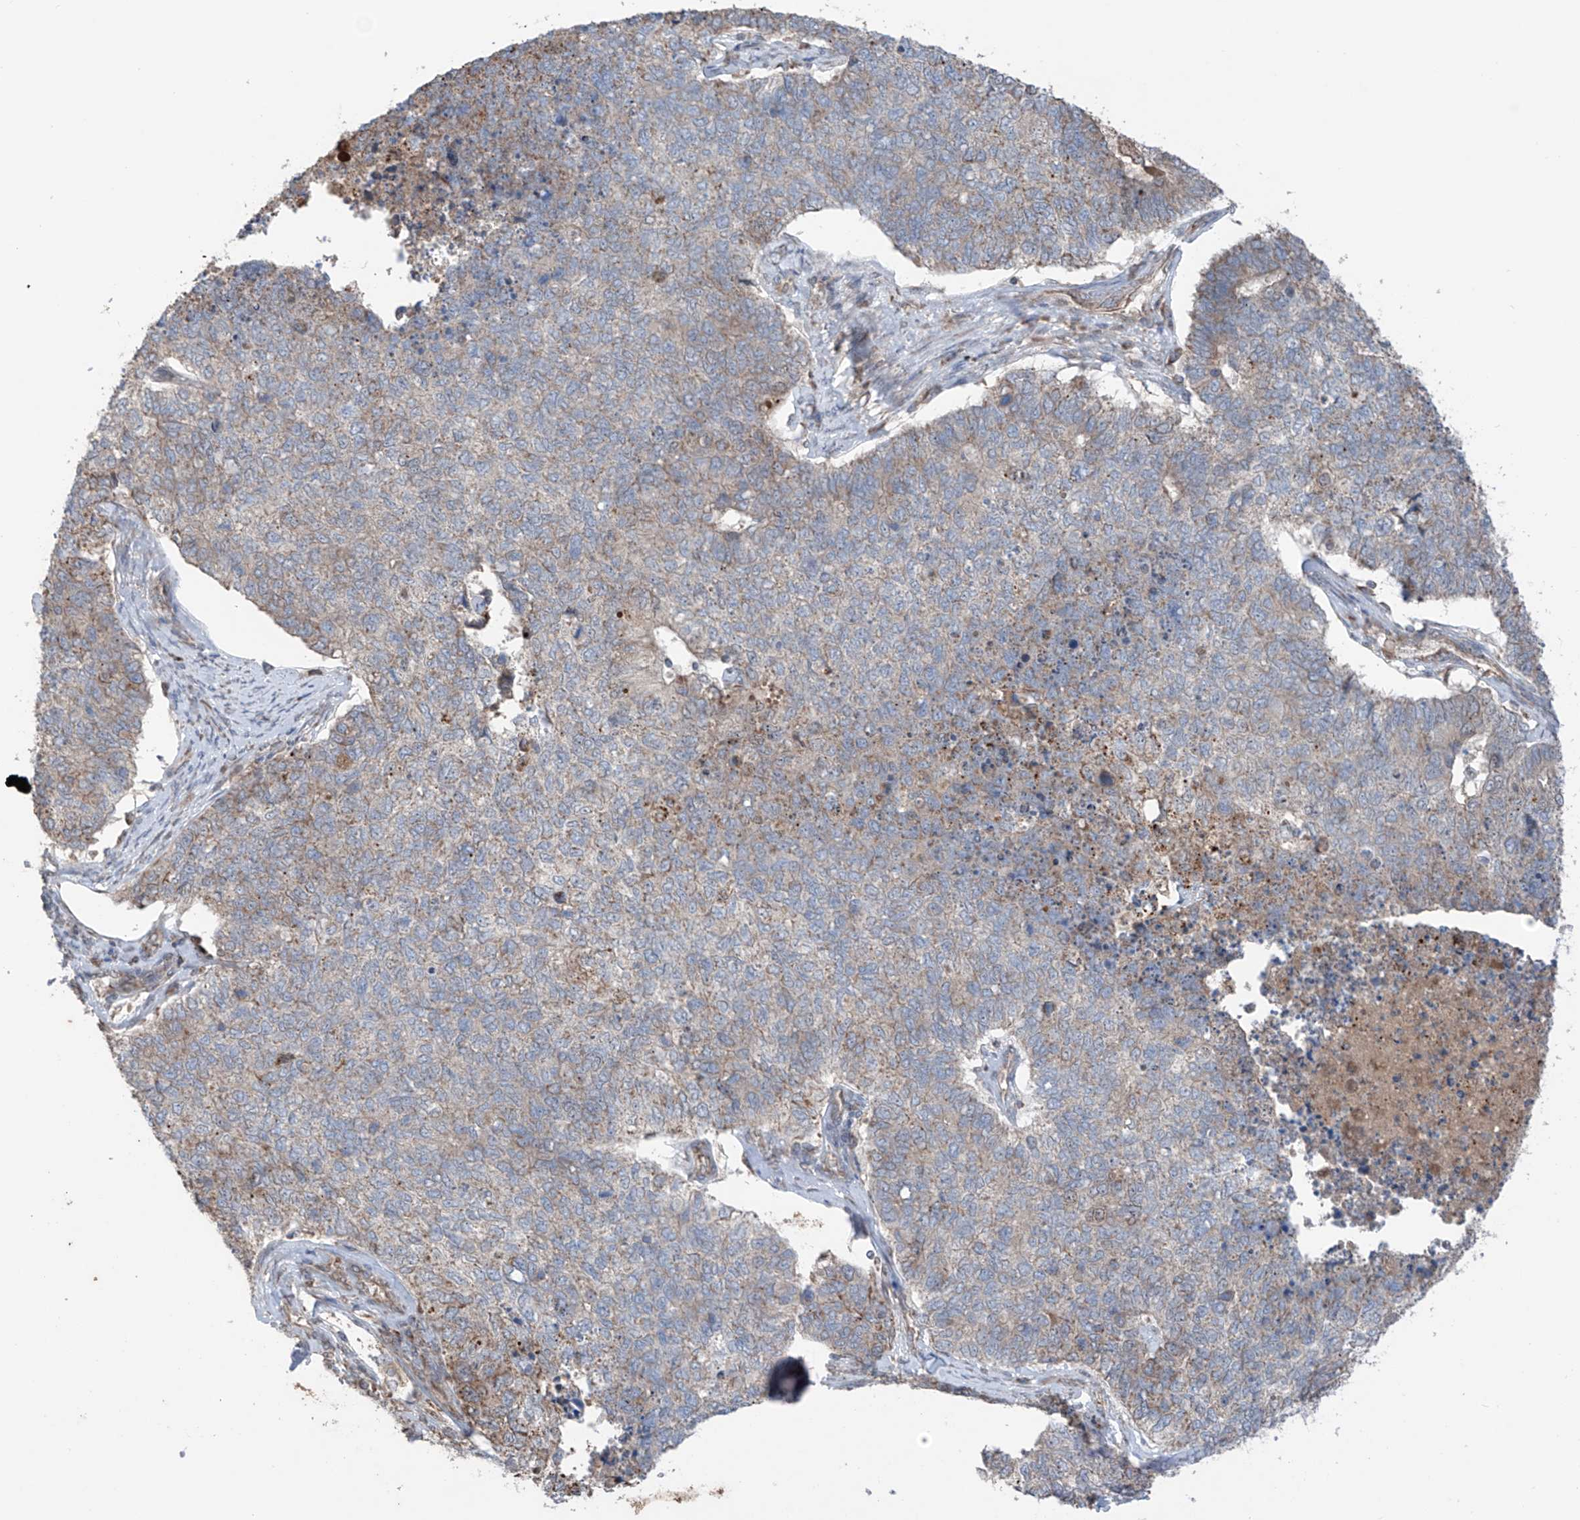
{"staining": {"intensity": "moderate", "quantity": "<25%", "location": "cytoplasmic/membranous"}, "tissue": "cervical cancer", "cell_type": "Tumor cells", "image_type": "cancer", "snomed": [{"axis": "morphology", "description": "Squamous cell carcinoma, NOS"}, {"axis": "topography", "description": "Cervix"}], "caption": "The photomicrograph reveals a brown stain indicating the presence of a protein in the cytoplasmic/membranous of tumor cells in cervical cancer (squamous cell carcinoma). The staining is performed using DAB (3,3'-diaminobenzidine) brown chromogen to label protein expression. The nuclei are counter-stained blue using hematoxylin.", "gene": "SAMD3", "patient": {"sex": "female", "age": 63}}